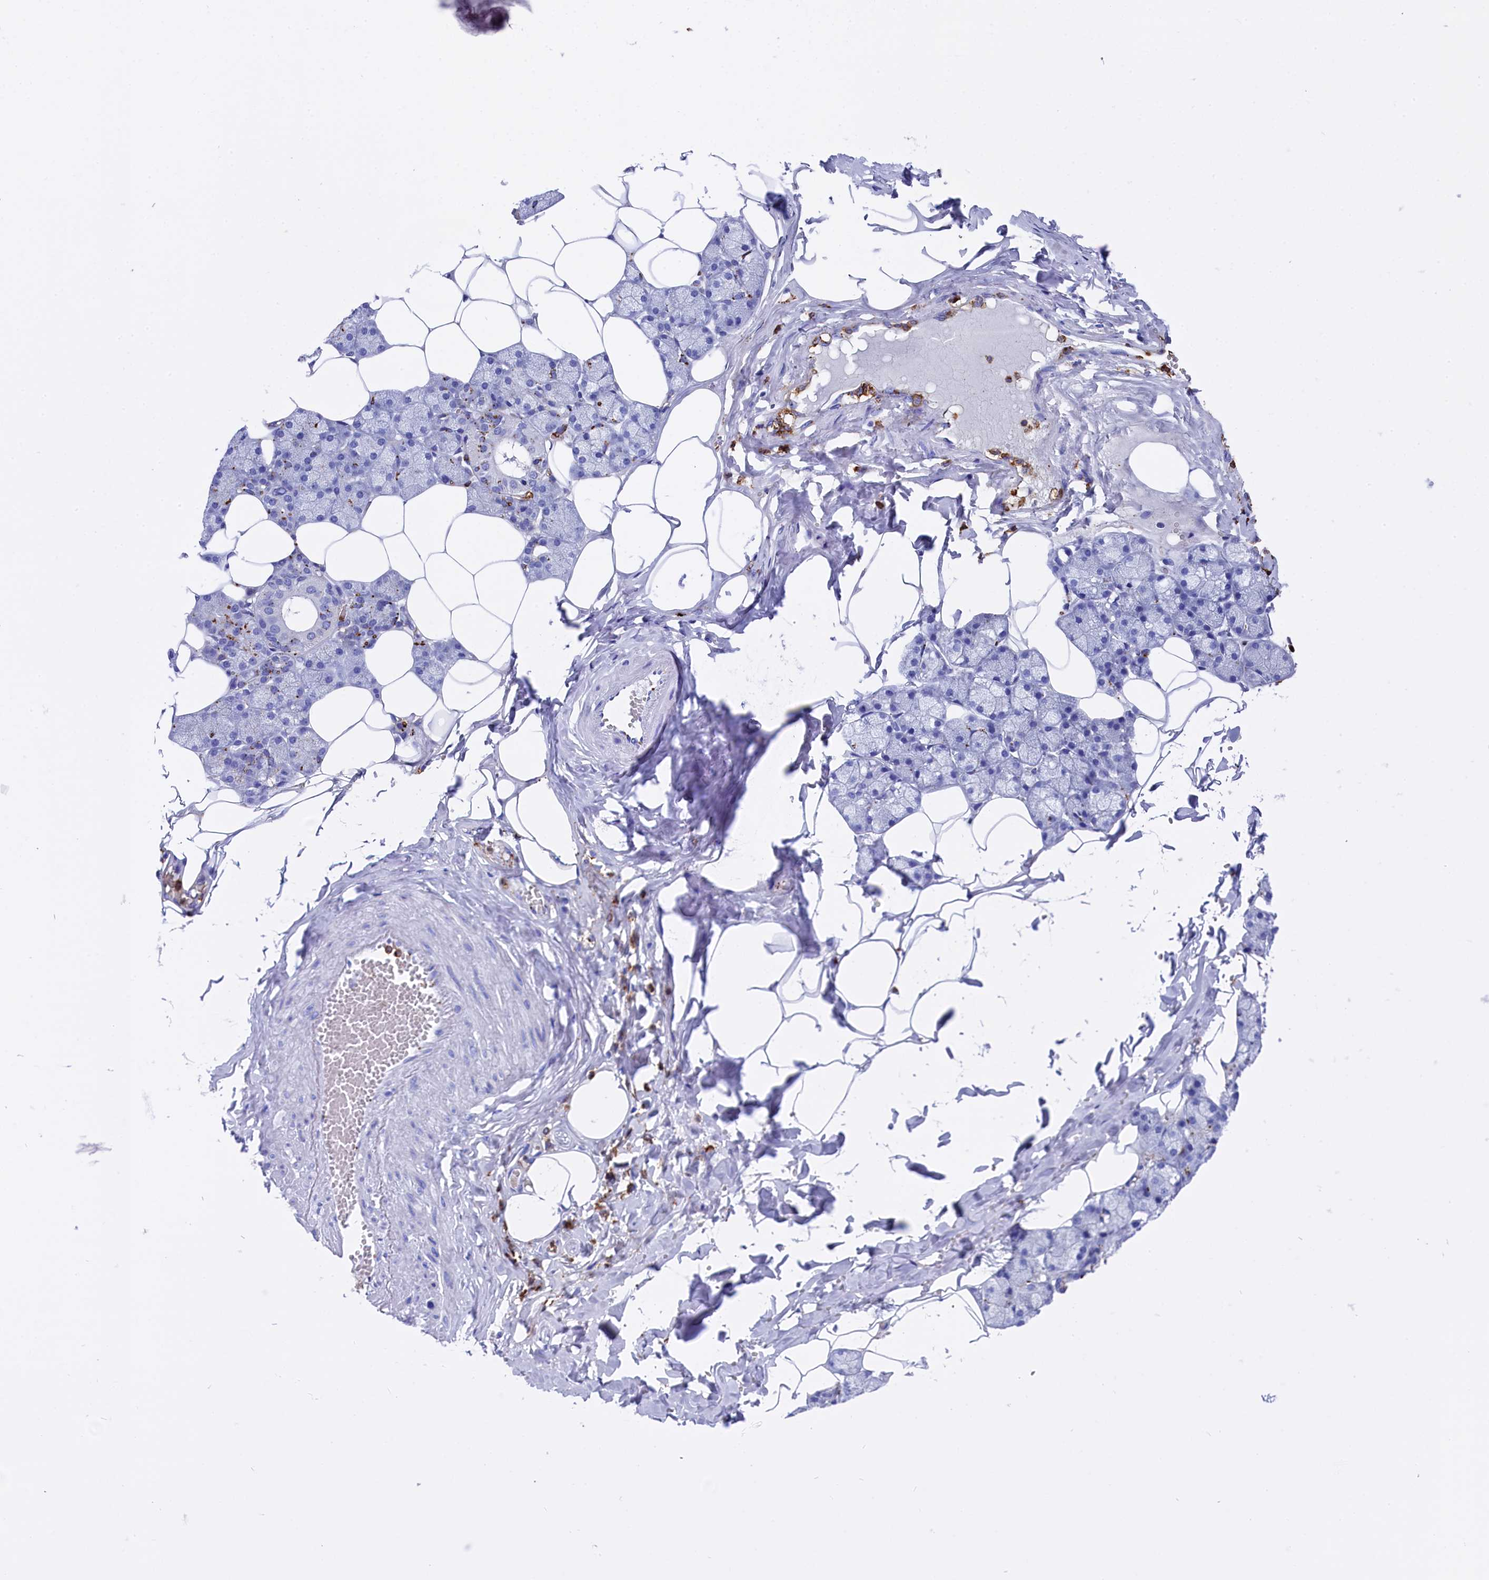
{"staining": {"intensity": "strong", "quantity": "25%-75%", "location": "cytoplasmic/membranous"}, "tissue": "salivary gland", "cell_type": "Glandular cells", "image_type": "normal", "snomed": [{"axis": "morphology", "description": "Normal tissue, NOS"}, {"axis": "topography", "description": "Salivary gland"}], "caption": "Immunohistochemistry histopathology image of unremarkable salivary gland: salivary gland stained using IHC shows high levels of strong protein expression localized specifically in the cytoplasmic/membranous of glandular cells, appearing as a cytoplasmic/membranous brown color.", "gene": "PLAC8", "patient": {"sex": "male", "age": 62}}